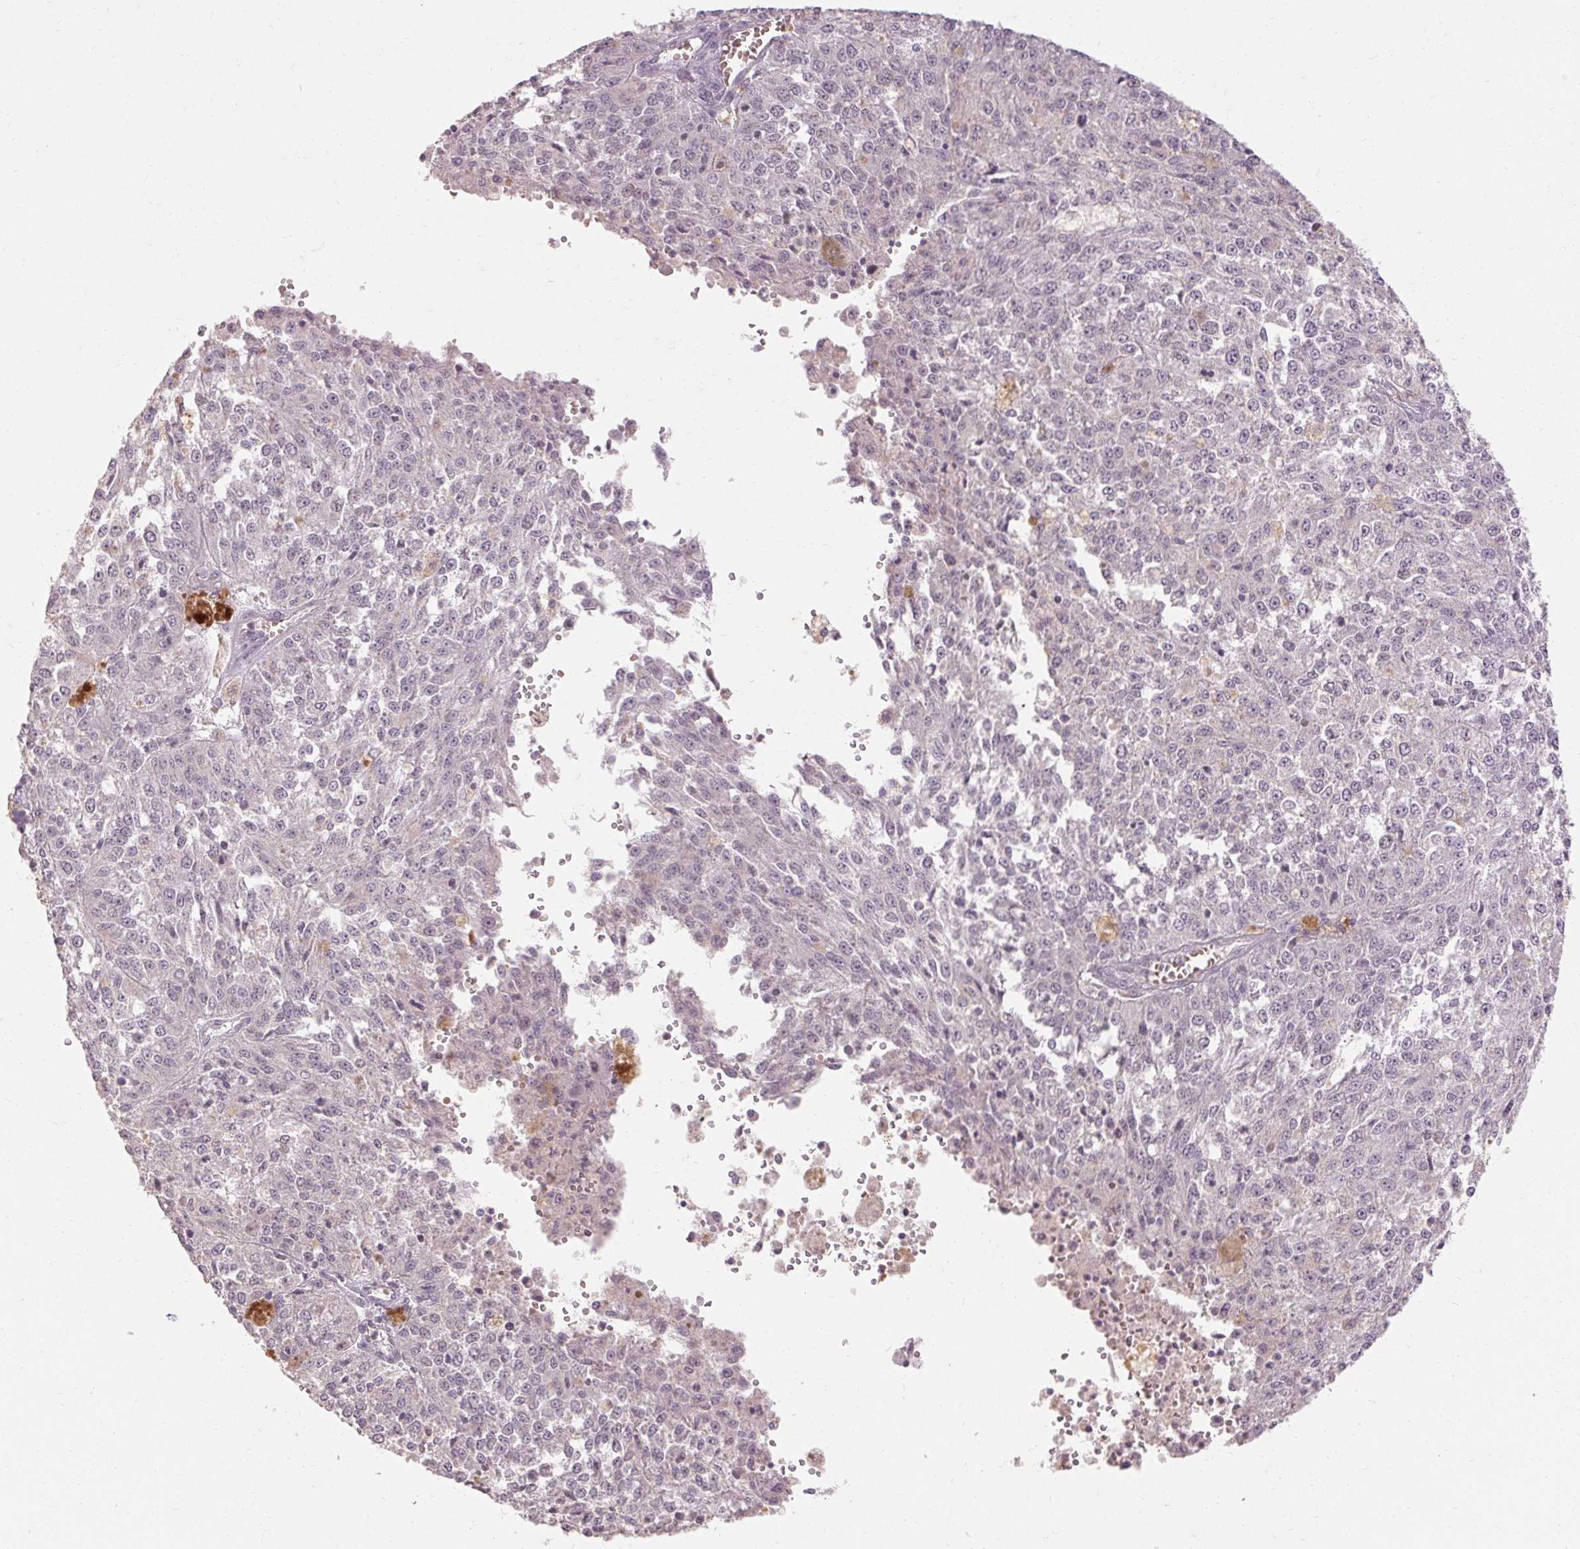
{"staining": {"intensity": "negative", "quantity": "none", "location": "none"}, "tissue": "melanoma", "cell_type": "Tumor cells", "image_type": "cancer", "snomed": [{"axis": "morphology", "description": "Malignant melanoma, Metastatic site"}, {"axis": "topography", "description": "Lymph node"}], "caption": "Immunohistochemistry (IHC) micrograph of melanoma stained for a protein (brown), which exhibits no staining in tumor cells.", "gene": "SKP2", "patient": {"sex": "female", "age": 64}}